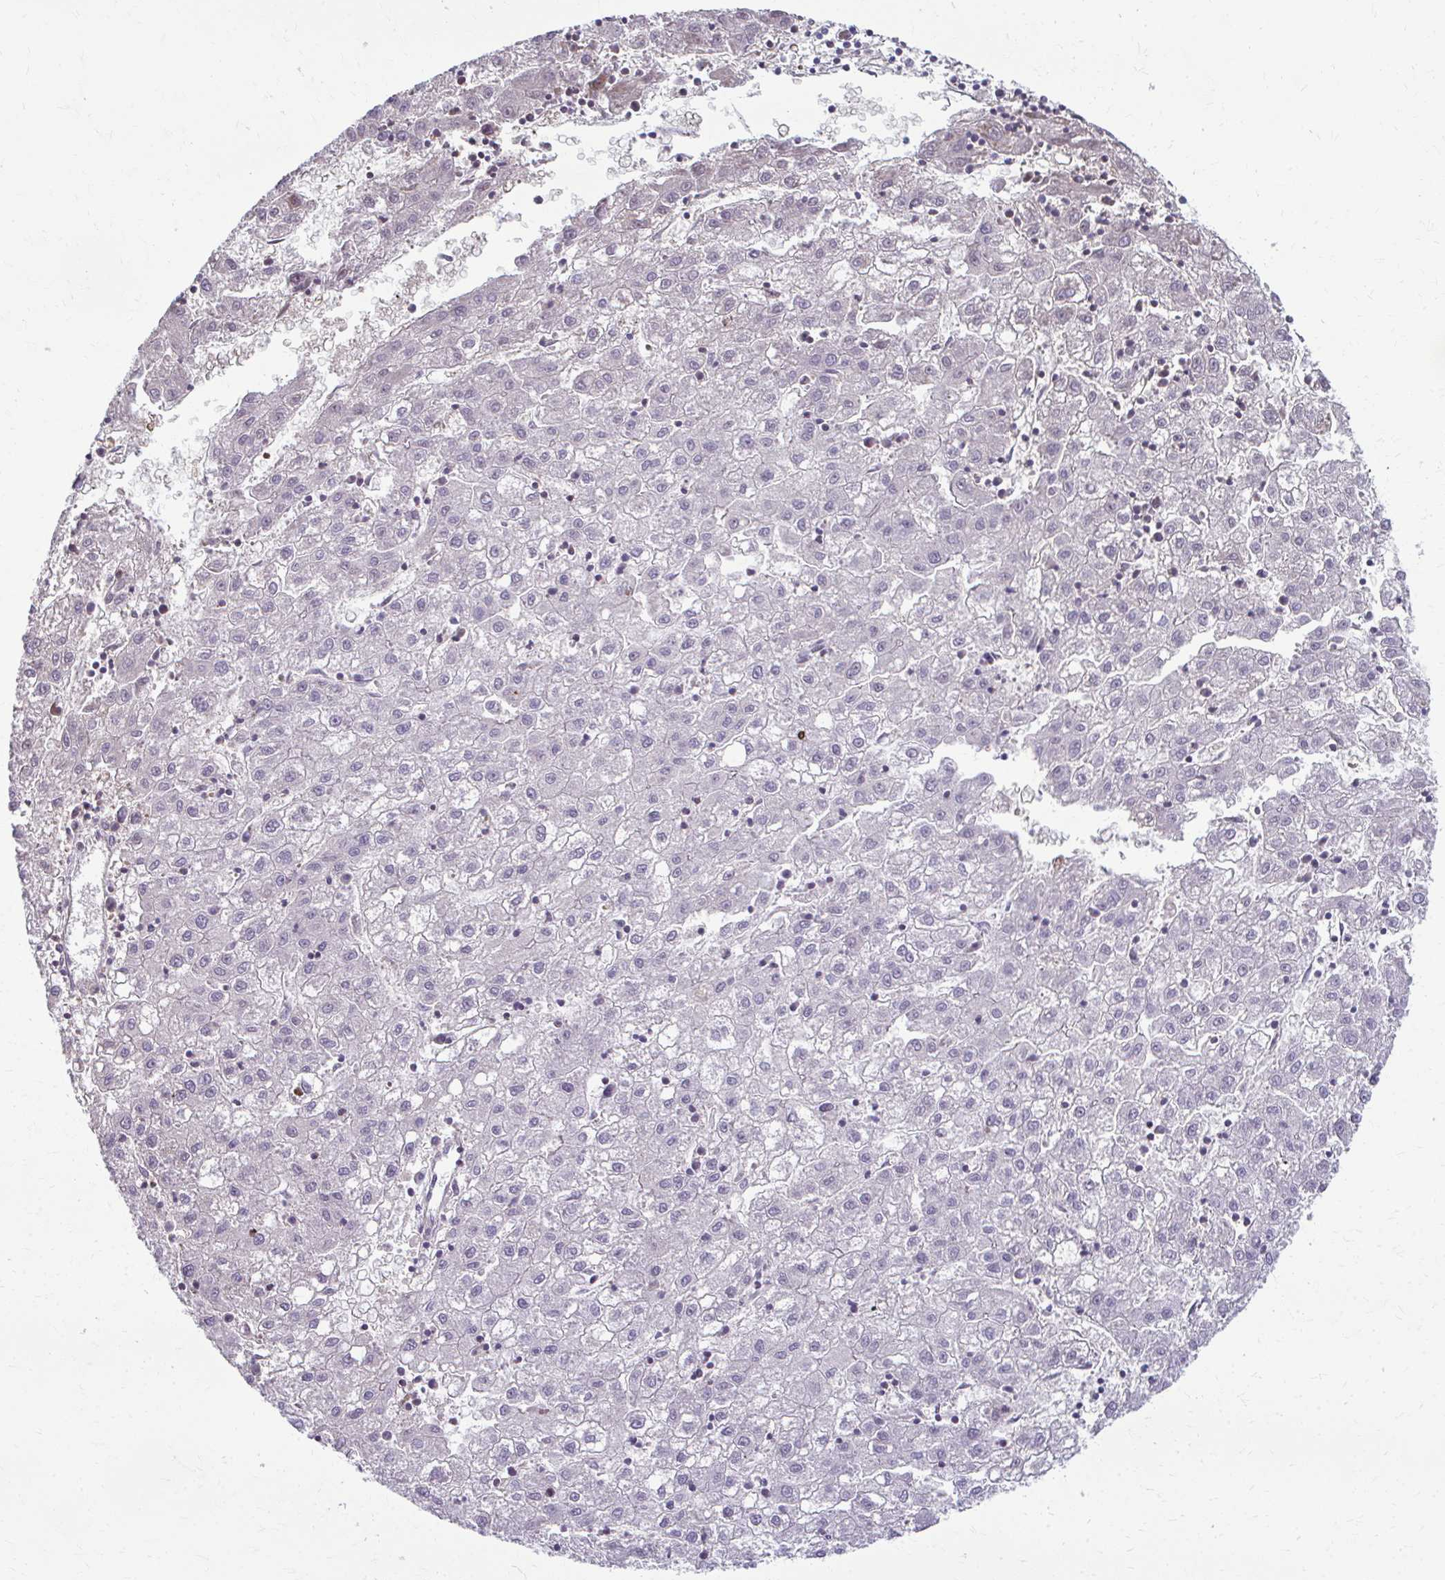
{"staining": {"intensity": "negative", "quantity": "none", "location": "none"}, "tissue": "liver cancer", "cell_type": "Tumor cells", "image_type": "cancer", "snomed": [{"axis": "morphology", "description": "Carcinoma, Hepatocellular, NOS"}, {"axis": "topography", "description": "Liver"}], "caption": "The micrograph shows no significant staining in tumor cells of hepatocellular carcinoma (liver).", "gene": "MAF1", "patient": {"sex": "male", "age": 72}}